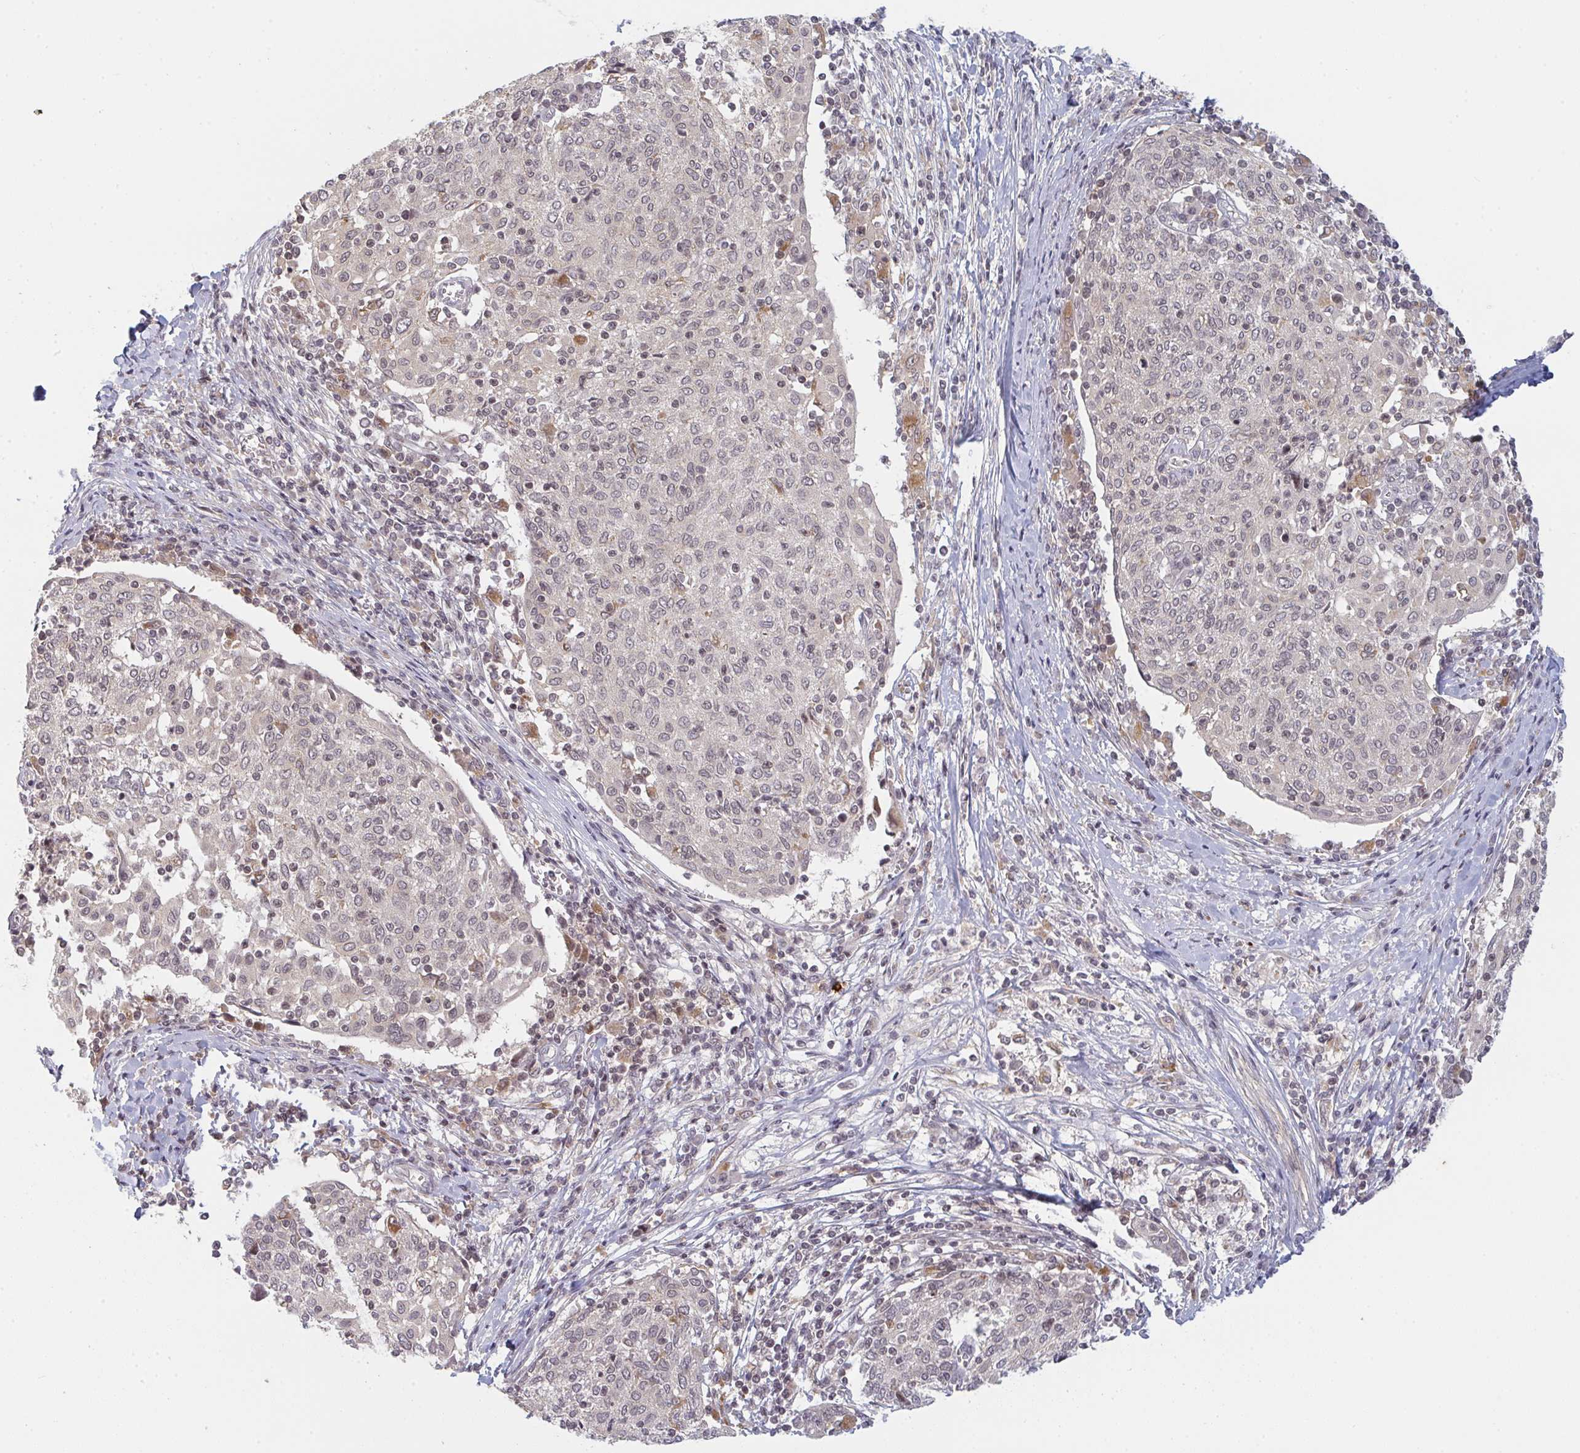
{"staining": {"intensity": "weak", "quantity": "<25%", "location": "nuclear"}, "tissue": "cervical cancer", "cell_type": "Tumor cells", "image_type": "cancer", "snomed": [{"axis": "morphology", "description": "Squamous cell carcinoma, NOS"}, {"axis": "topography", "description": "Cervix"}], "caption": "IHC micrograph of cervical squamous cell carcinoma stained for a protein (brown), which shows no positivity in tumor cells.", "gene": "DCST1", "patient": {"sex": "female", "age": 52}}